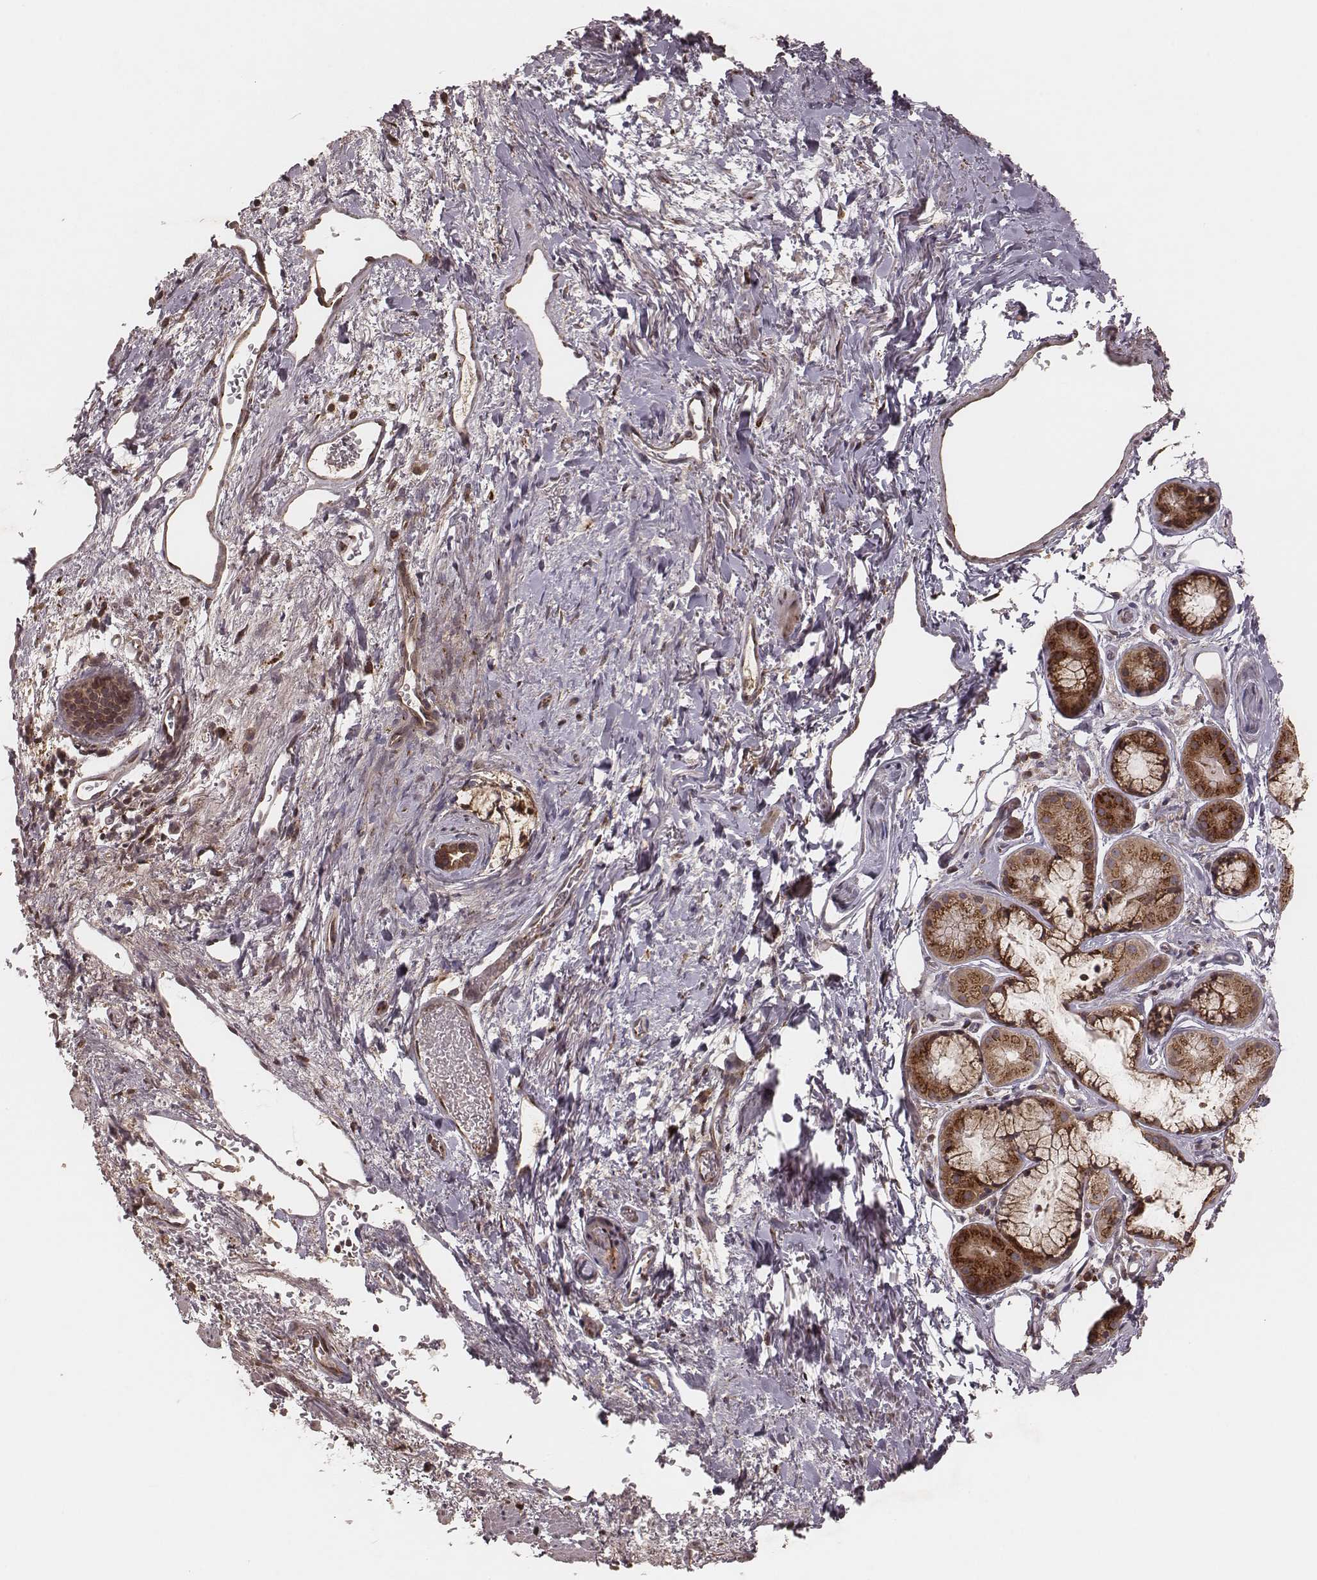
{"staining": {"intensity": "moderate", "quantity": ">75%", "location": "cytoplasmic/membranous"}, "tissue": "bronchus", "cell_type": "Respiratory epithelial cells", "image_type": "normal", "snomed": [{"axis": "morphology", "description": "Normal tissue, NOS"}, {"axis": "morphology", "description": "Adenocarcinoma, NOS"}, {"axis": "topography", "description": "Bronchus"}], "caption": "DAB (3,3'-diaminobenzidine) immunohistochemical staining of normal human bronchus reveals moderate cytoplasmic/membranous protein staining in about >75% of respiratory epithelial cells.", "gene": "MYO19", "patient": {"sex": "male", "age": 68}}